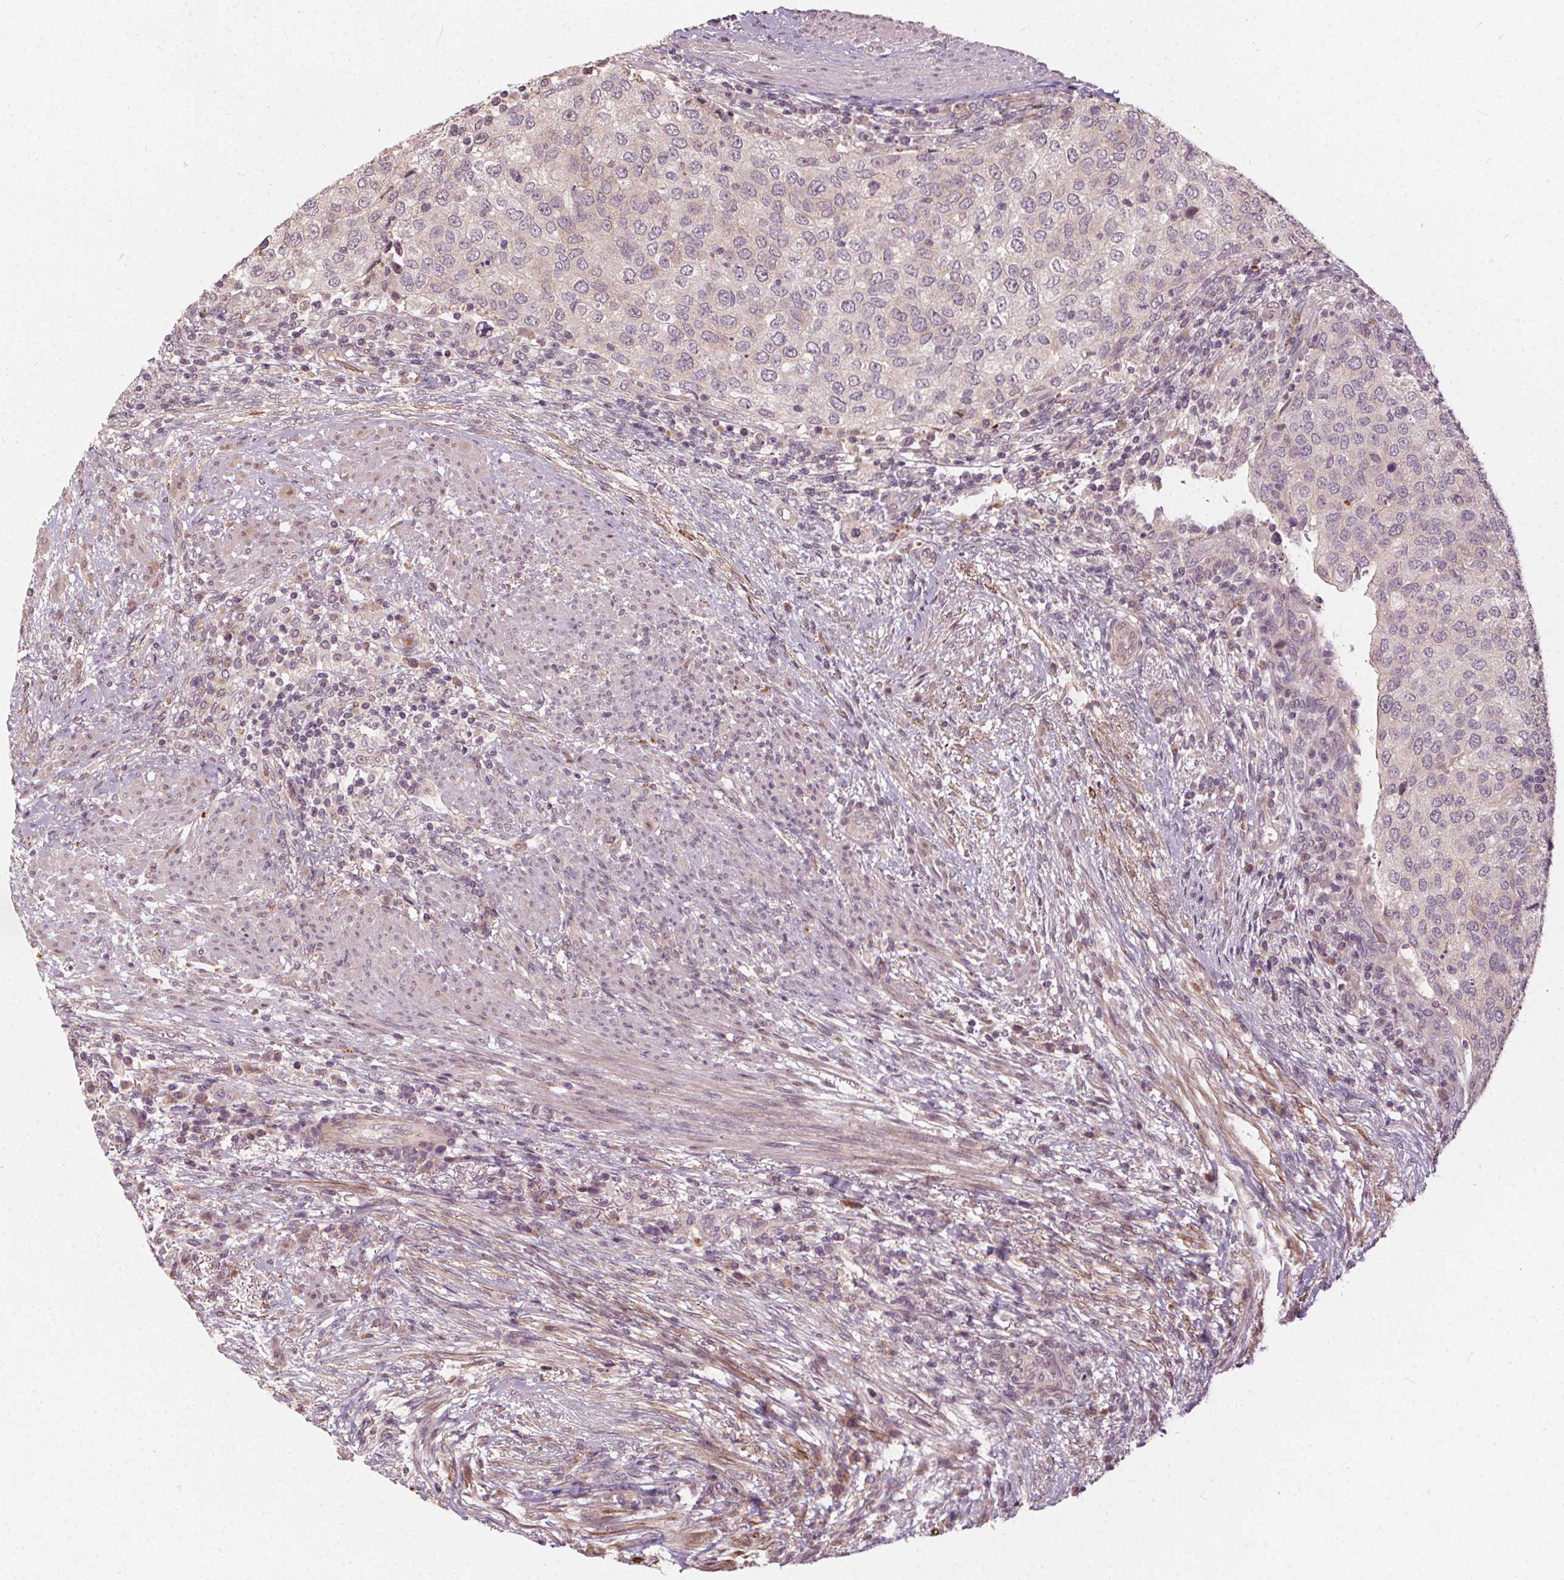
{"staining": {"intensity": "negative", "quantity": "none", "location": "none"}, "tissue": "urothelial cancer", "cell_type": "Tumor cells", "image_type": "cancer", "snomed": [{"axis": "morphology", "description": "Urothelial carcinoma, High grade"}, {"axis": "topography", "description": "Urinary bladder"}], "caption": "Human urothelial carcinoma (high-grade) stained for a protein using immunohistochemistry (IHC) reveals no staining in tumor cells.", "gene": "IPO13", "patient": {"sex": "female", "age": 78}}